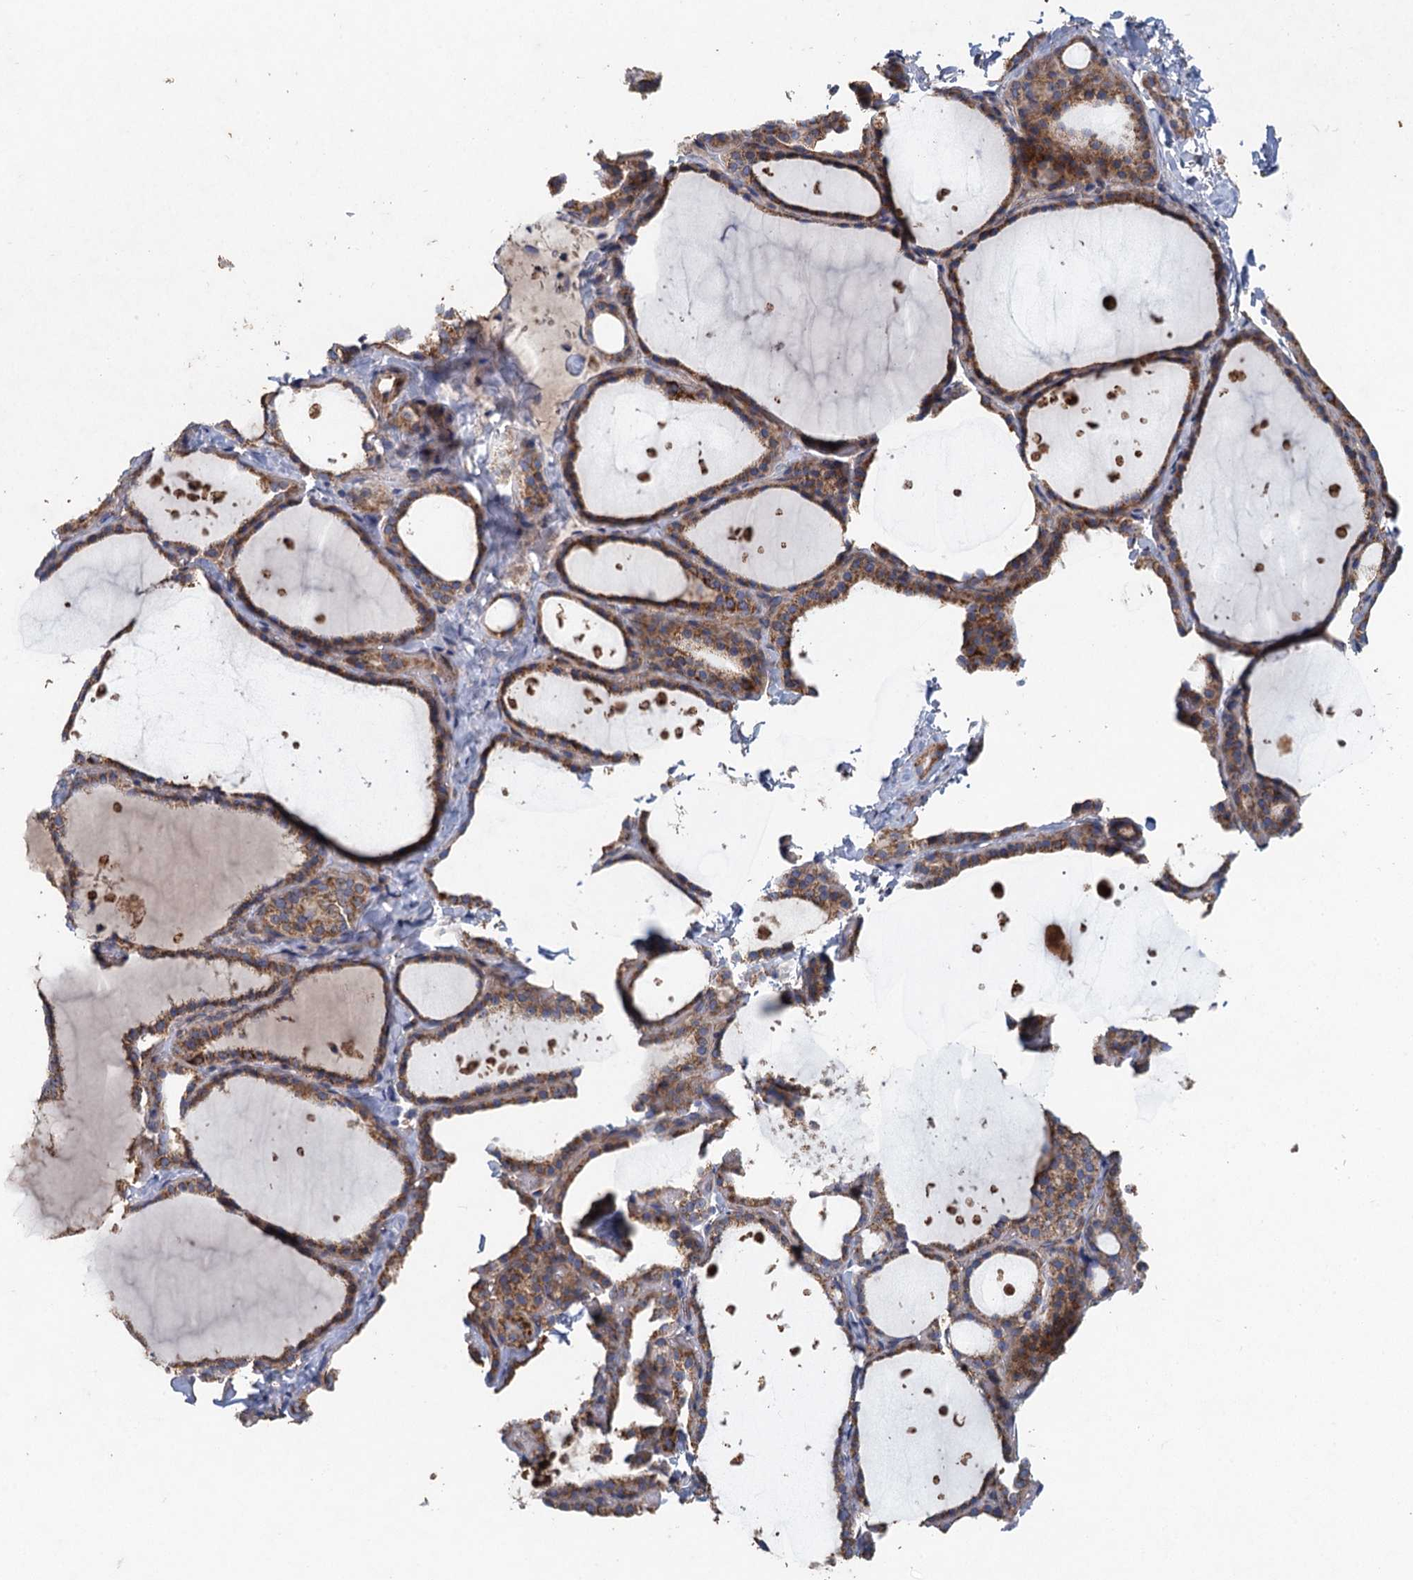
{"staining": {"intensity": "moderate", "quantity": ">75%", "location": "cytoplasmic/membranous"}, "tissue": "thyroid gland", "cell_type": "Glandular cells", "image_type": "normal", "snomed": [{"axis": "morphology", "description": "Normal tissue, NOS"}, {"axis": "topography", "description": "Thyroid gland"}], "caption": "High-power microscopy captured an immunohistochemistry micrograph of unremarkable thyroid gland, revealing moderate cytoplasmic/membranous staining in about >75% of glandular cells. (DAB (3,3'-diaminobenzidine) IHC, brown staining for protein, blue staining for nuclei).", "gene": "BCS1L", "patient": {"sex": "female", "age": 44}}